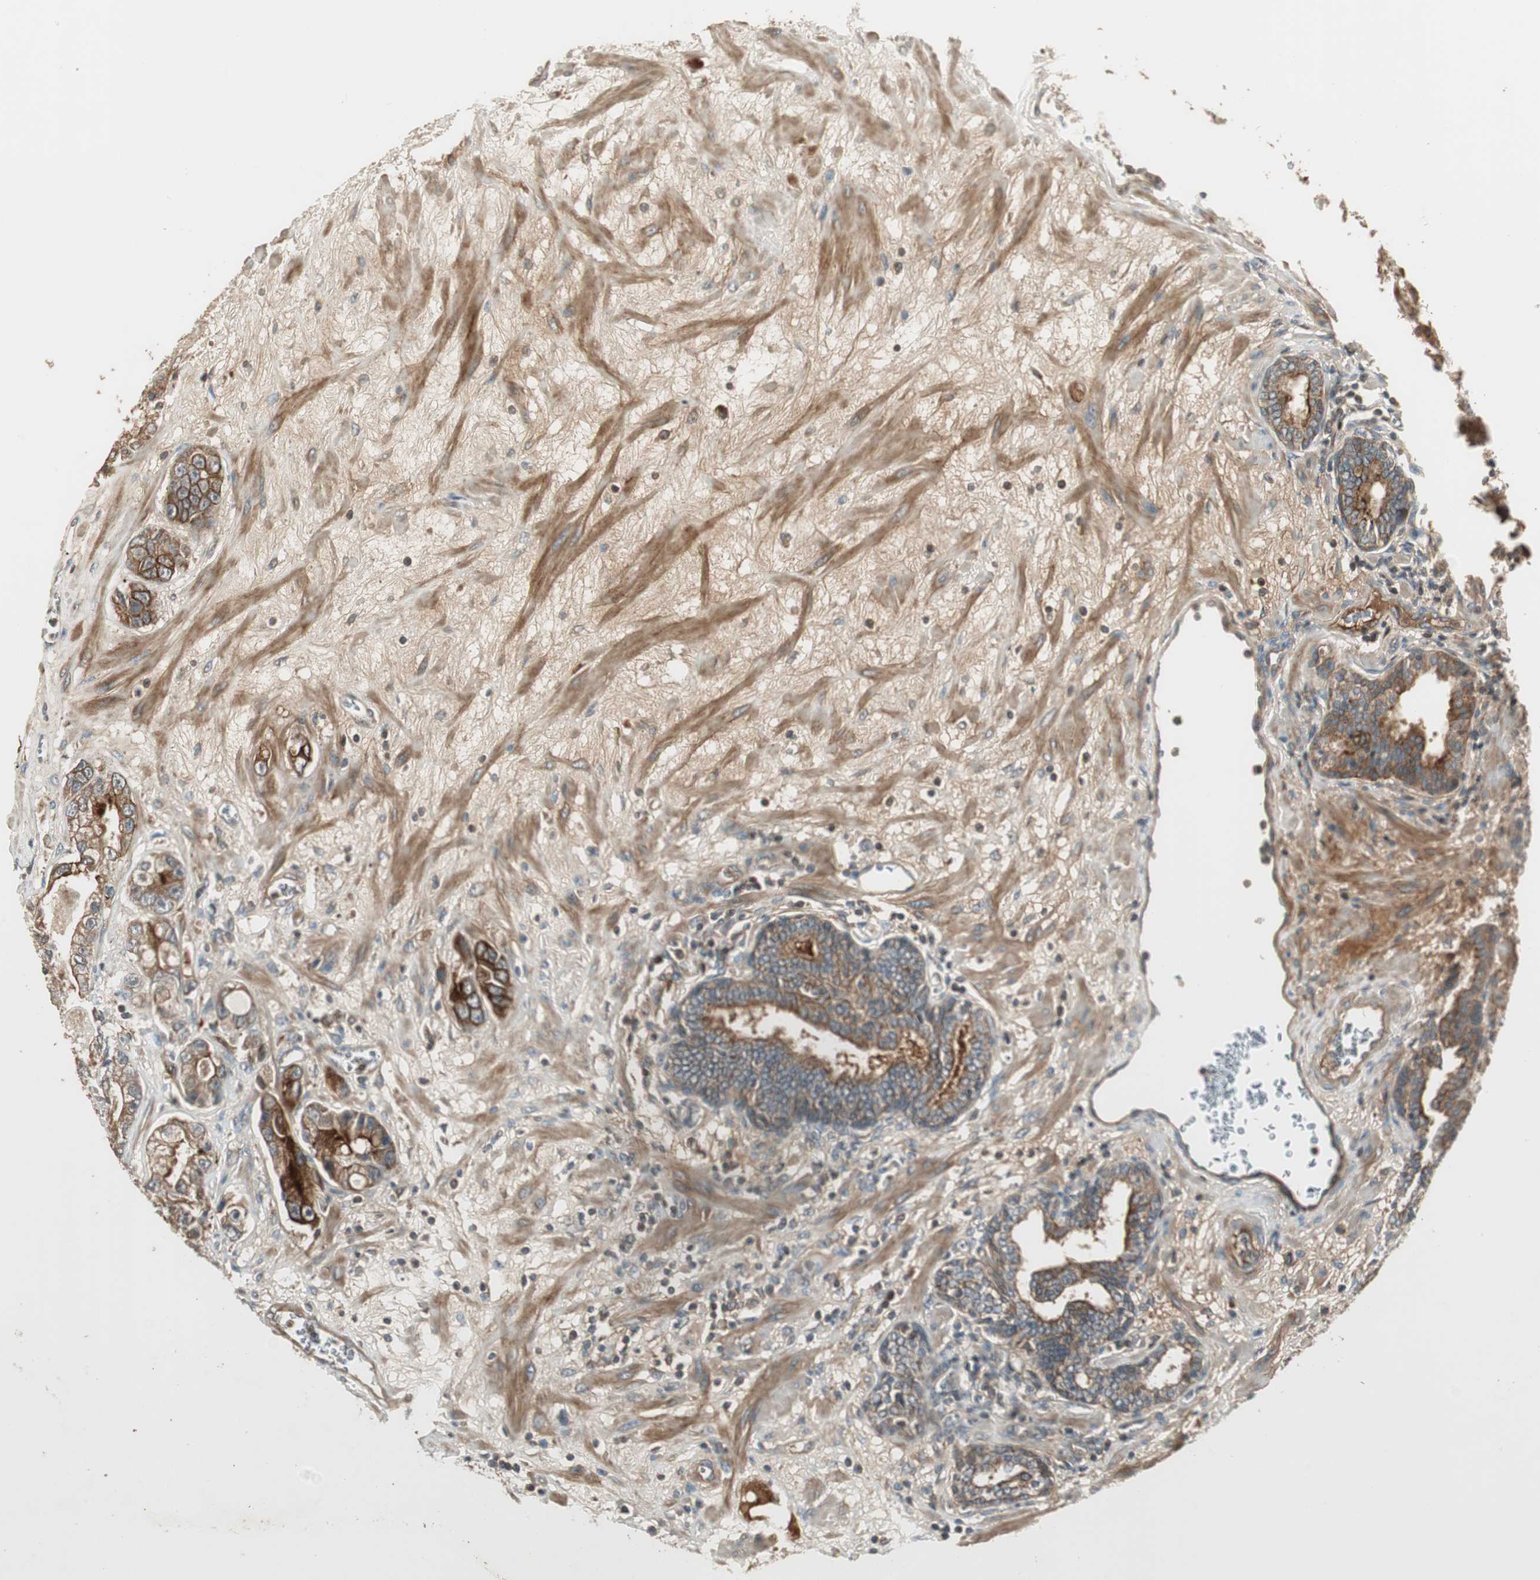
{"staining": {"intensity": "strong", "quantity": ">75%", "location": "cytoplasmic/membranous"}, "tissue": "prostate cancer", "cell_type": "Tumor cells", "image_type": "cancer", "snomed": [{"axis": "morphology", "description": "Adenocarcinoma, Low grade"}, {"axis": "topography", "description": "Prostate"}], "caption": "High-magnification brightfield microscopy of prostate cancer (adenocarcinoma (low-grade)) stained with DAB (3,3'-diaminobenzidine) (brown) and counterstained with hematoxylin (blue). tumor cells exhibit strong cytoplasmic/membranous expression is present in approximately>75% of cells.", "gene": "PFDN5", "patient": {"sex": "male", "age": 59}}